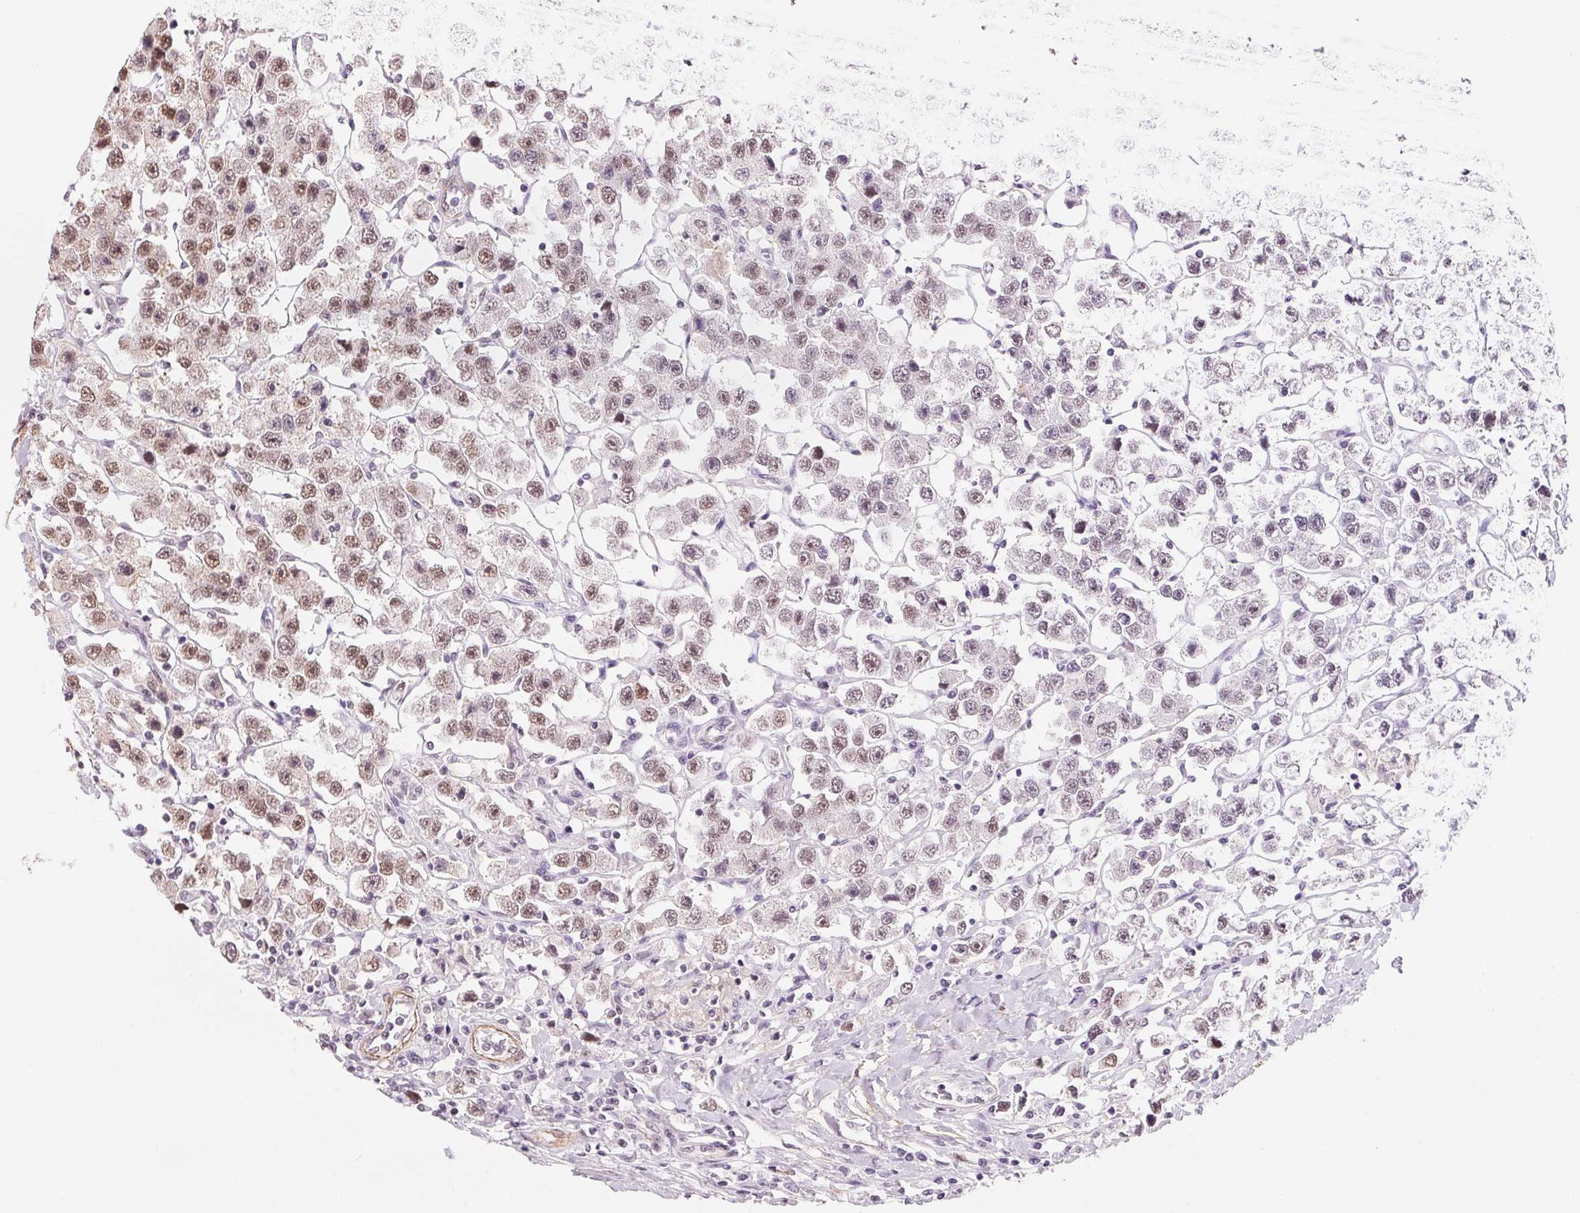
{"staining": {"intensity": "moderate", "quantity": ">75%", "location": "nuclear"}, "tissue": "testis cancer", "cell_type": "Tumor cells", "image_type": "cancer", "snomed": [{"axis": "morphology", "description": "Seminoma, NOS"}, {"axis": "topography", "description": "Testis"}], "caption": "Immunohistochemistry of human testis seminoma exhibits medium levels of moderate nuclear staining in about >75% of tumor cells.", "gene": "BCAT1", "patient": {"sex": "male", "age": 45}}